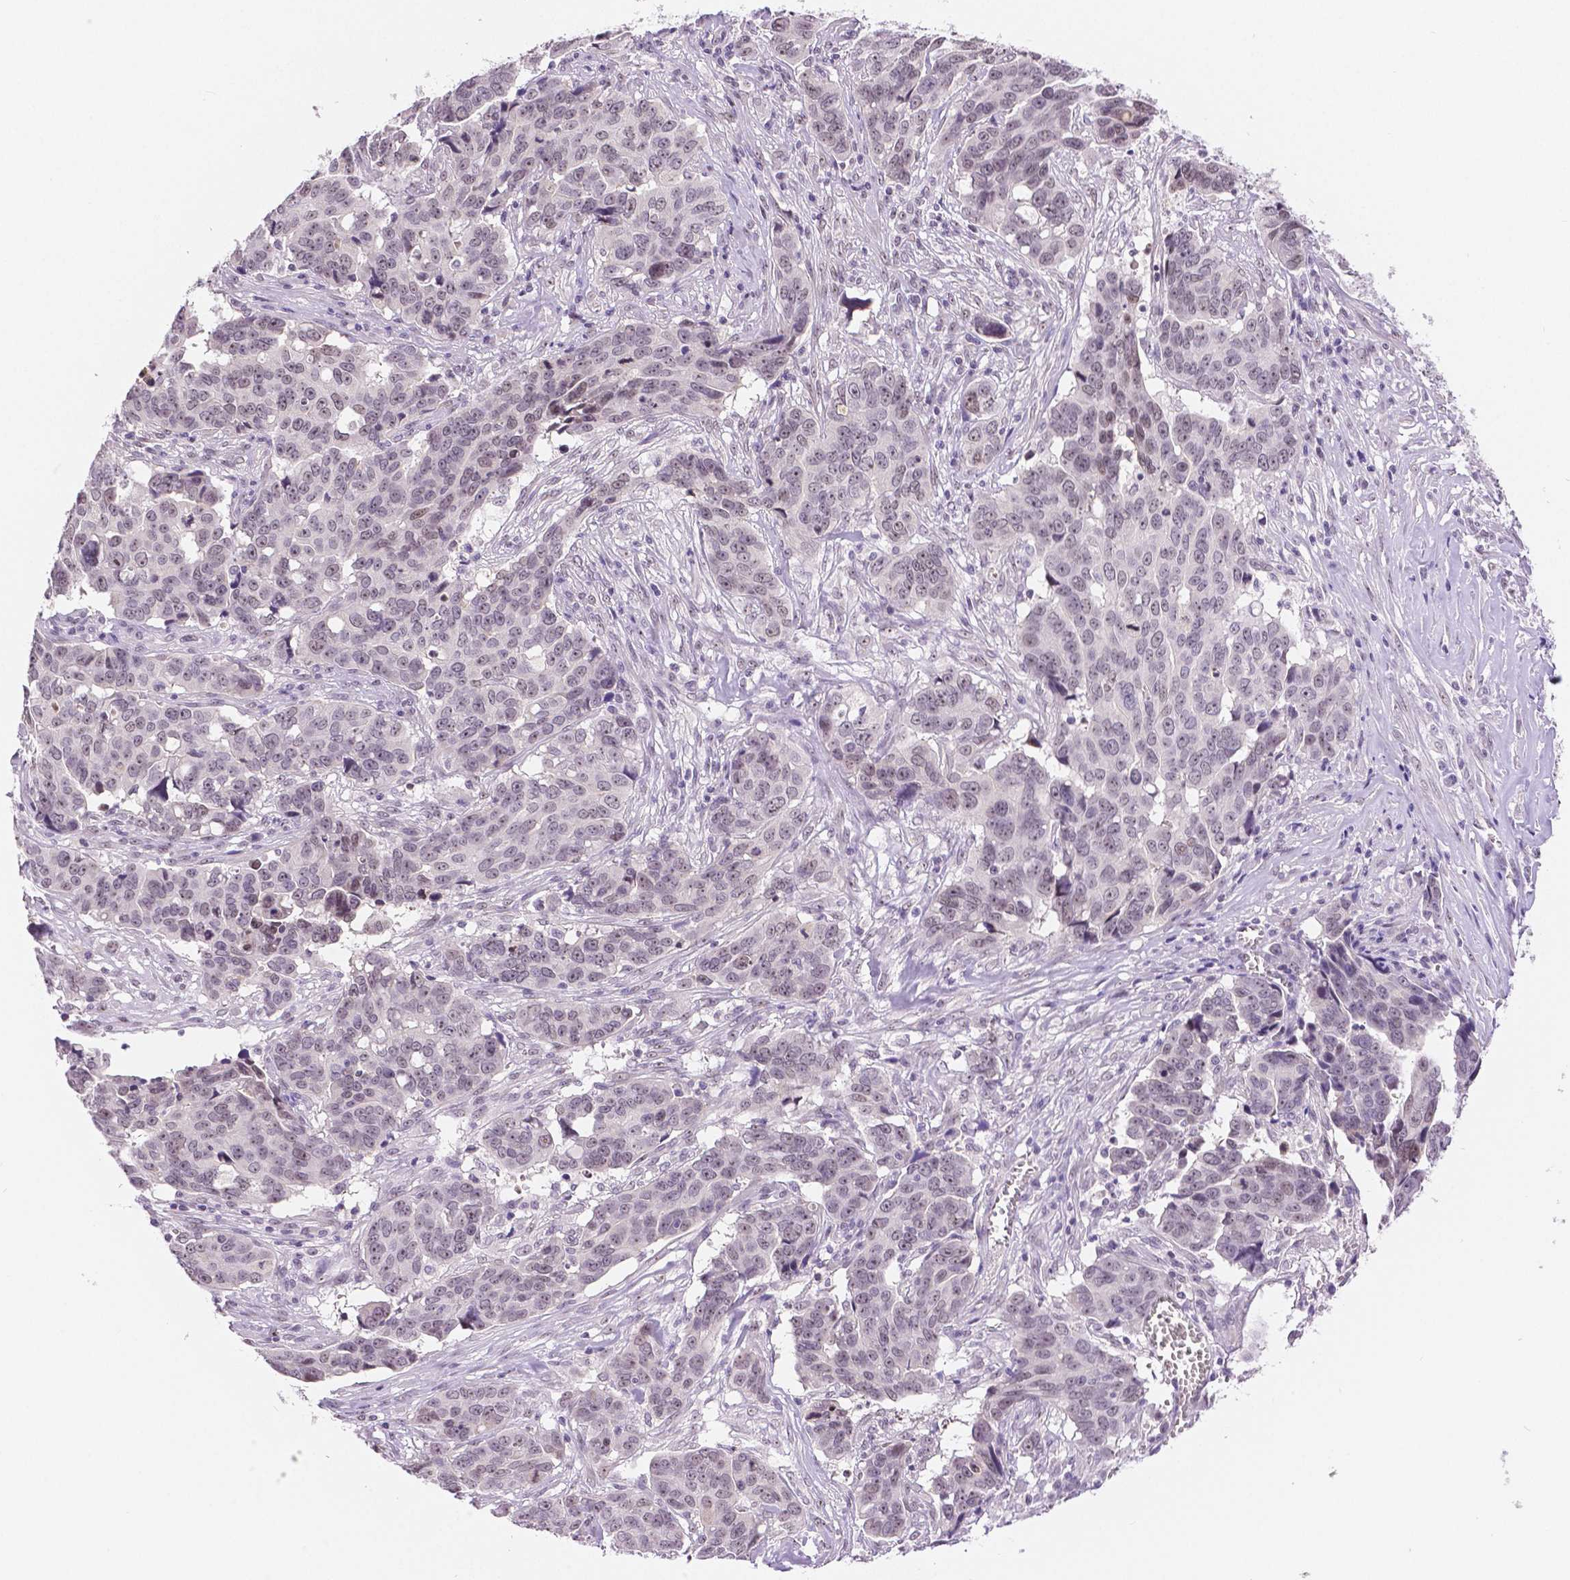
{"staining": {"intensity": "weak", "quantity": "<25%", "location": "nuclear"}, "tissue": "ovarian cancer", "cell_type": "Tumor cells", "image_type": "cancer", "snomed": [{"axis": "morphology", "description": "Carcinoma, endometroid"}, {"axis": "topography", "description": "Ovary"}], "caption": "Immunohistochemistry micrograph of ovarian endometroid carcinoma stained for a protein (brown), which reveals no positivity in tumor cells.", "gene": "NHP2", "patient": {"sex": "female", "age": 78}}